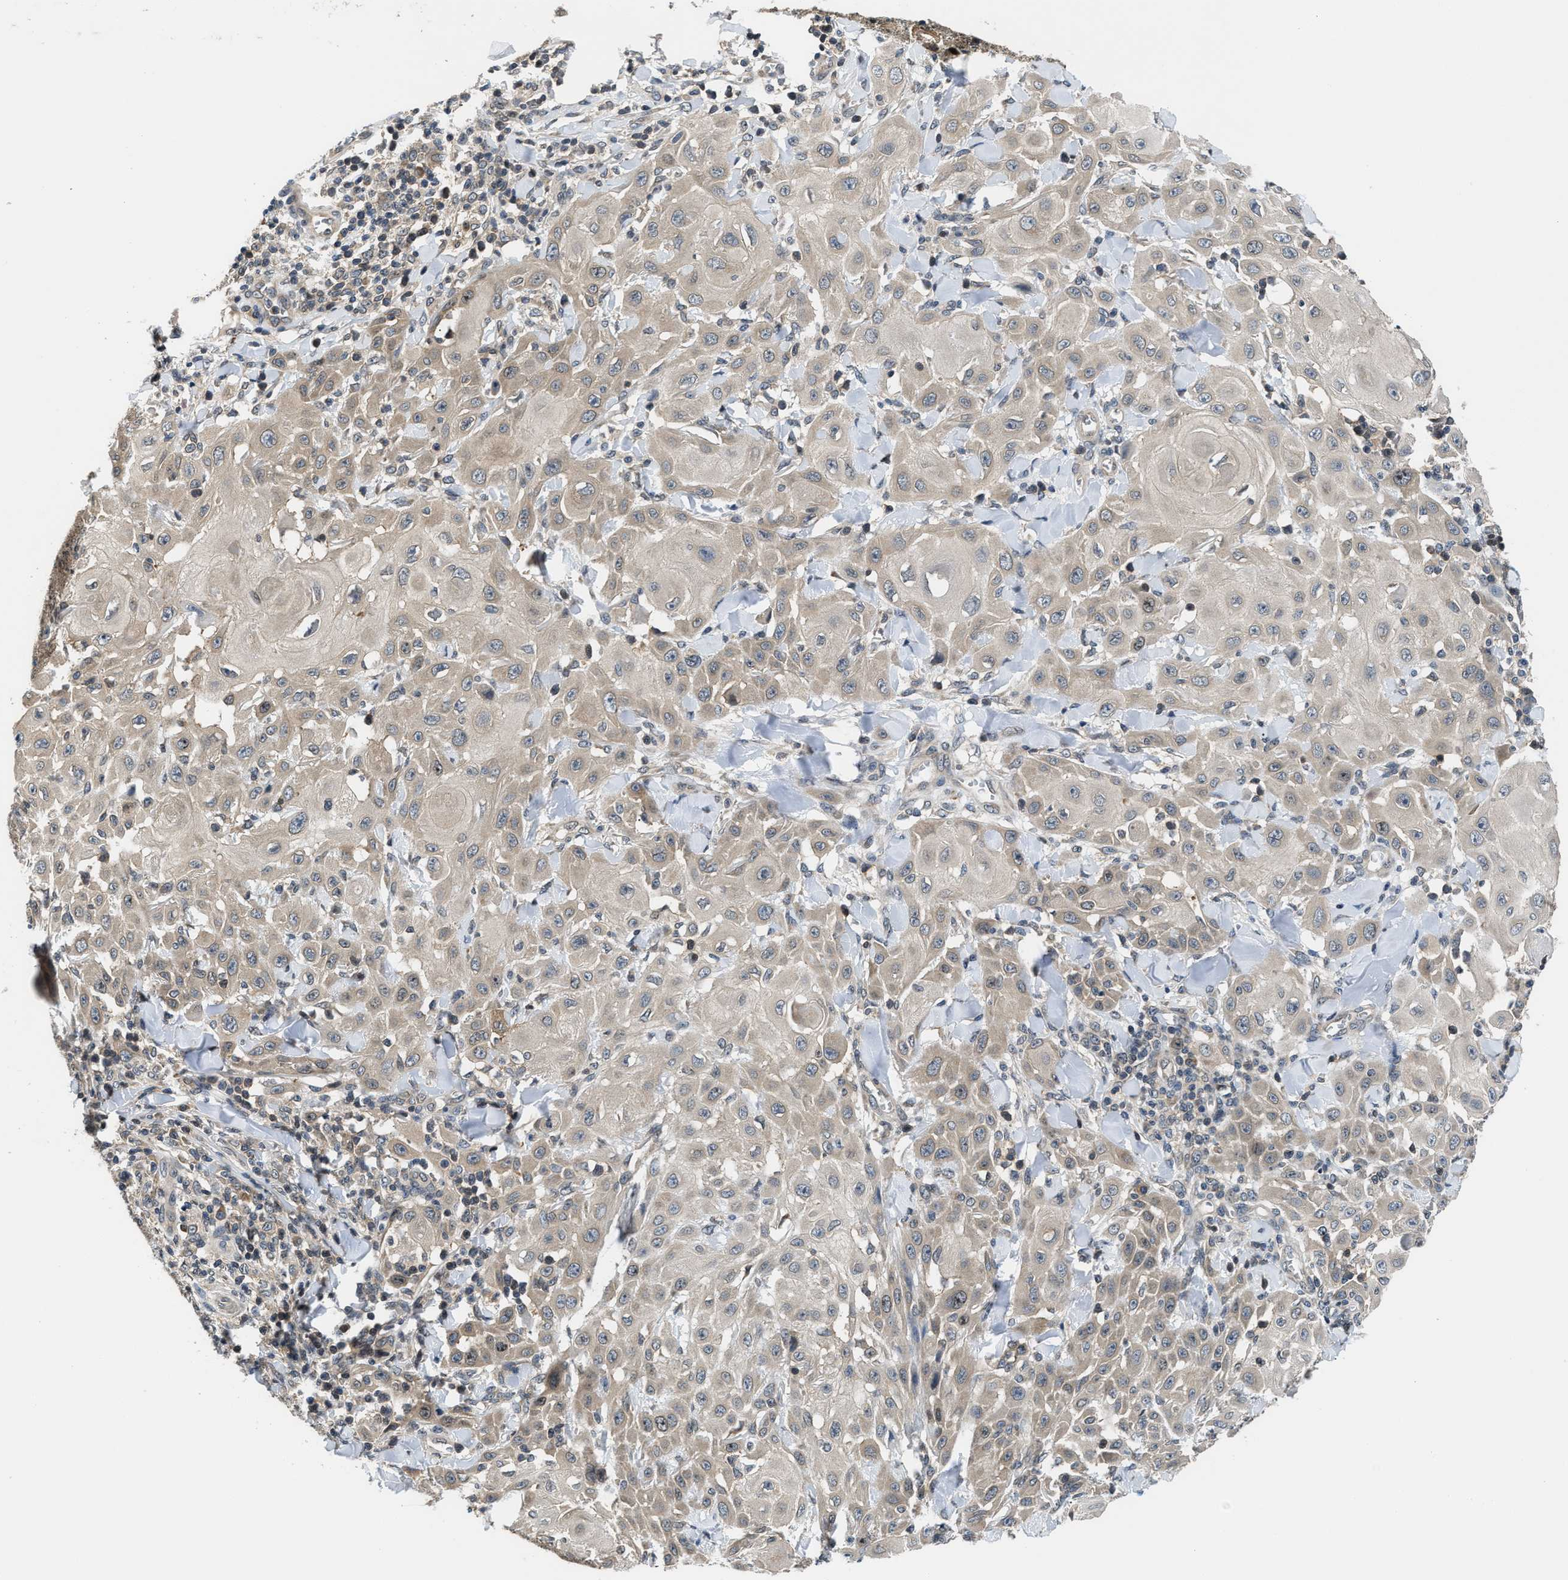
{"staining": {"intensity": "weak", "quantity": ">75%", "location": "cytoplasmic/membranous"}, "tissue": "skin cancer", "cell_type": "Tumor cells", "image_type": "cancer", "snomed": [{"axis": "morphology", "description": "Squamous cell carcinoma, NOS"}, {"axis": "topography", "description": "Skin"}], "caption": "Skin squamous cell carcinoma stained for a protein (brown) shows weak cytoplasmic/membranous positive positivity in approximately >75% of tumor cells.", "gene": "RAB29", "patient": {"sex": "male", "age": 24}}